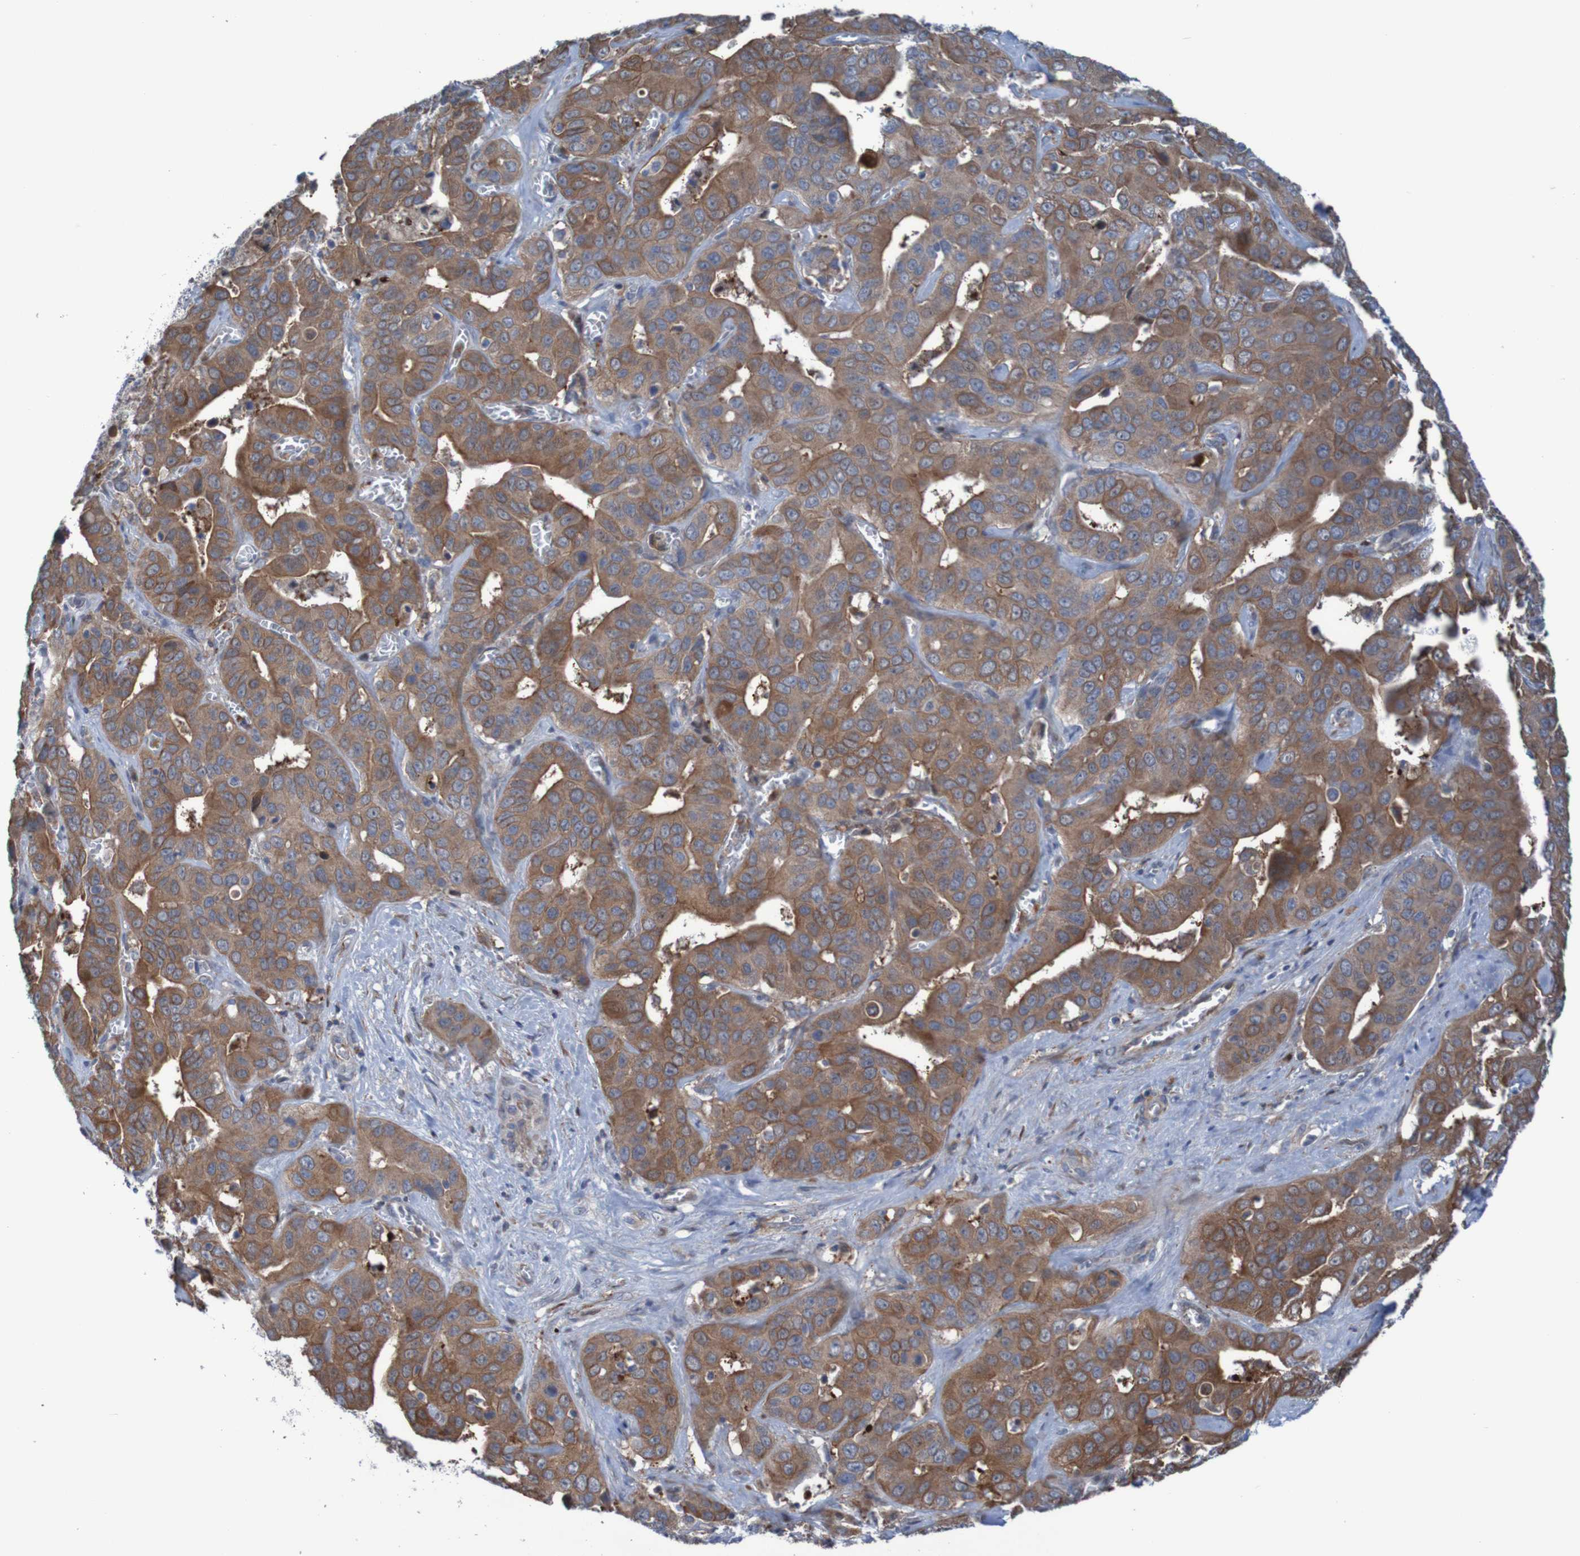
{"staining": {"intensity": "strong", "quantity": ">75%", "location": "cytoplasmic/membranous"}, "tissue": "liver cancer", "cell_type": "Tumor cells", "image_type": "cancer", "snomed": [{"axis": "morphology", "description": "Cholangiocarcinoma"}, {"axis": "topography", "description": "Liver"}], "caption": "This is an image of IHC staining of liver cancer (cholangiocarcinoma), which shows strong staining in the cytoplasmic/membranous of tumor cells.", "gene": "ANGPT4", "patient": {"sex": "female", "age": 52}}